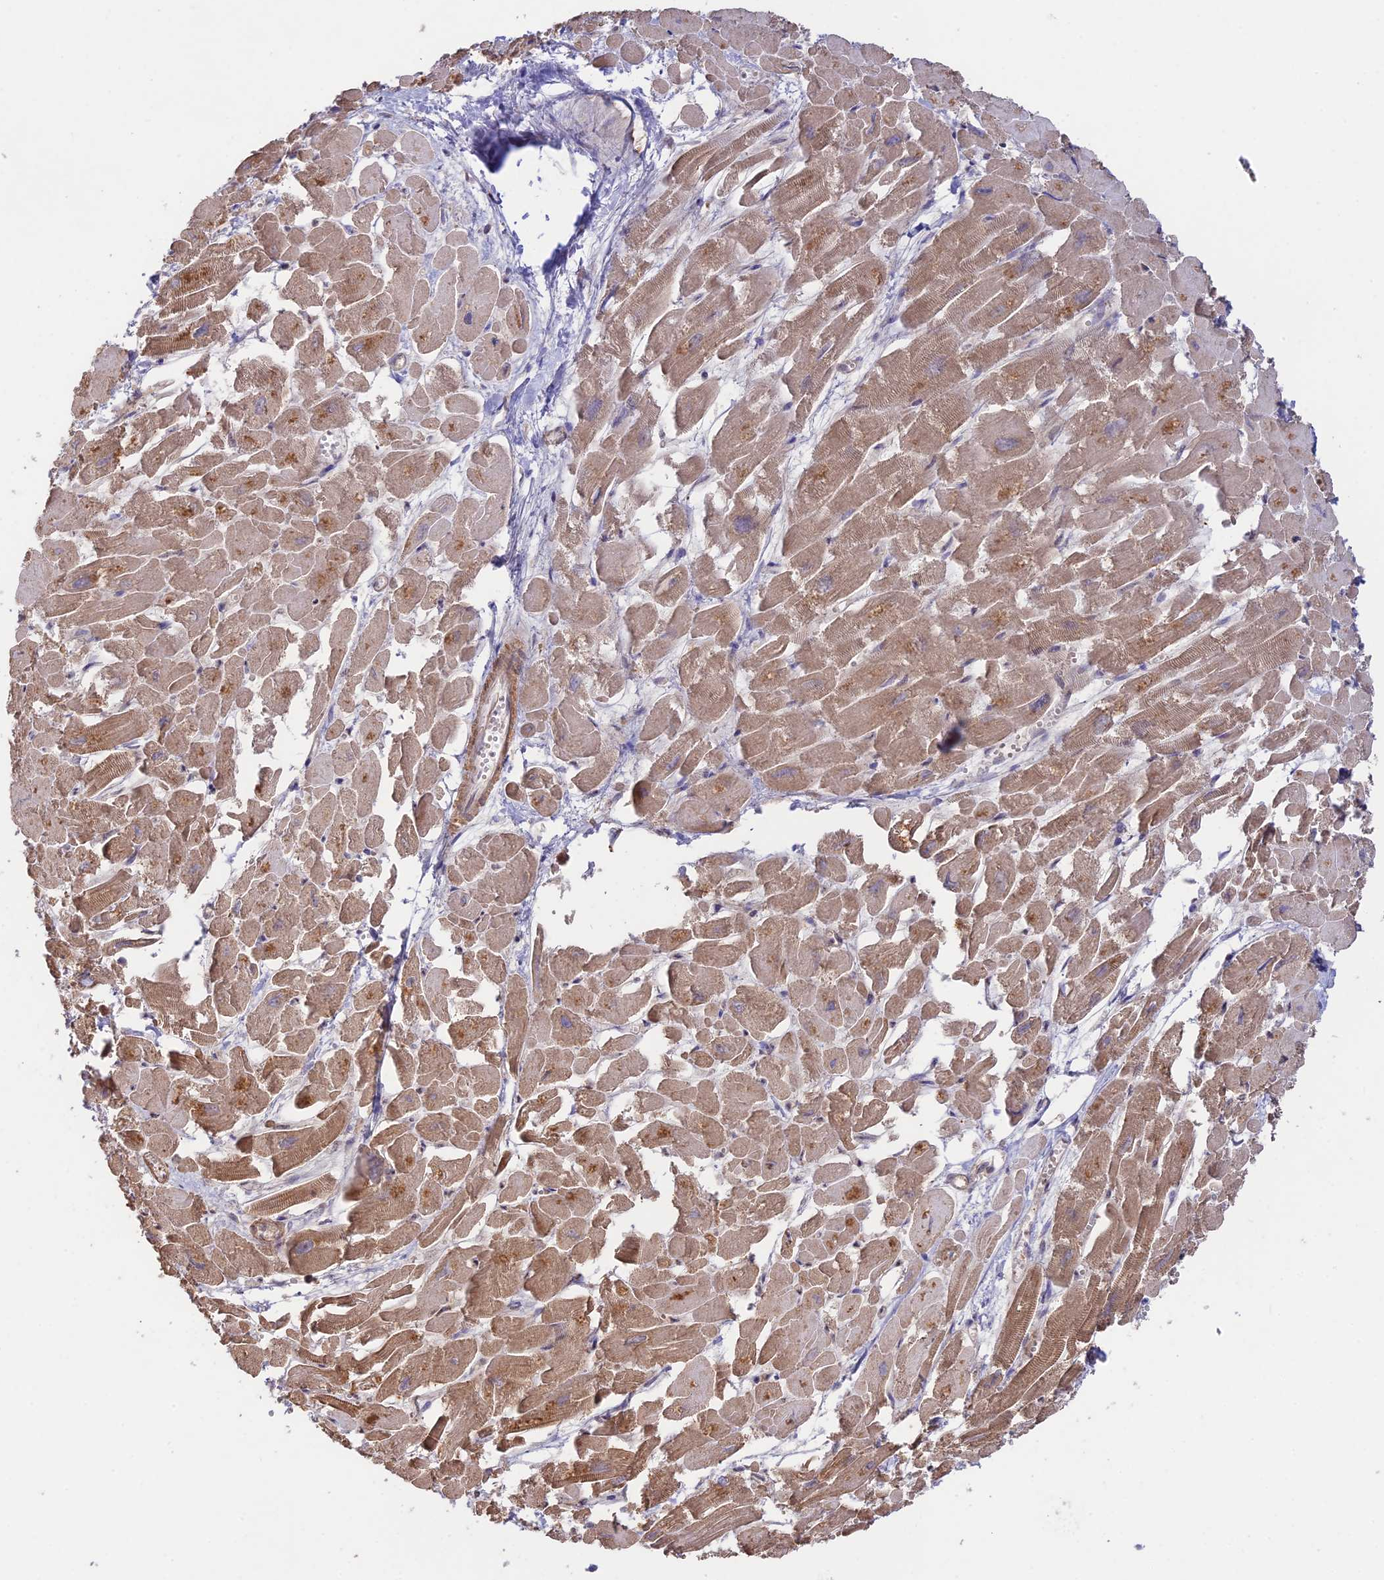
{"staining": {"intensity": "moderate", "quantity": ">75%", "location": "cytoplasmic/membranous"}, "tissue": "heart muscle", "cell_type": "Cardiomyocytes", "image_type": "normal", "snomed": [{"axis": "morphology", "description": "Normal tissue, NOS"}, {"axis": "topography", "description": "Heart"}], "caption": "Human heart muscle stained with a brown dye displays moderate cytoplasmic/membranous positive positivity in about >75% of cardiomyocytes.", "gene": "CLCF1", "patient": {"sex": "male", "age": 54}}